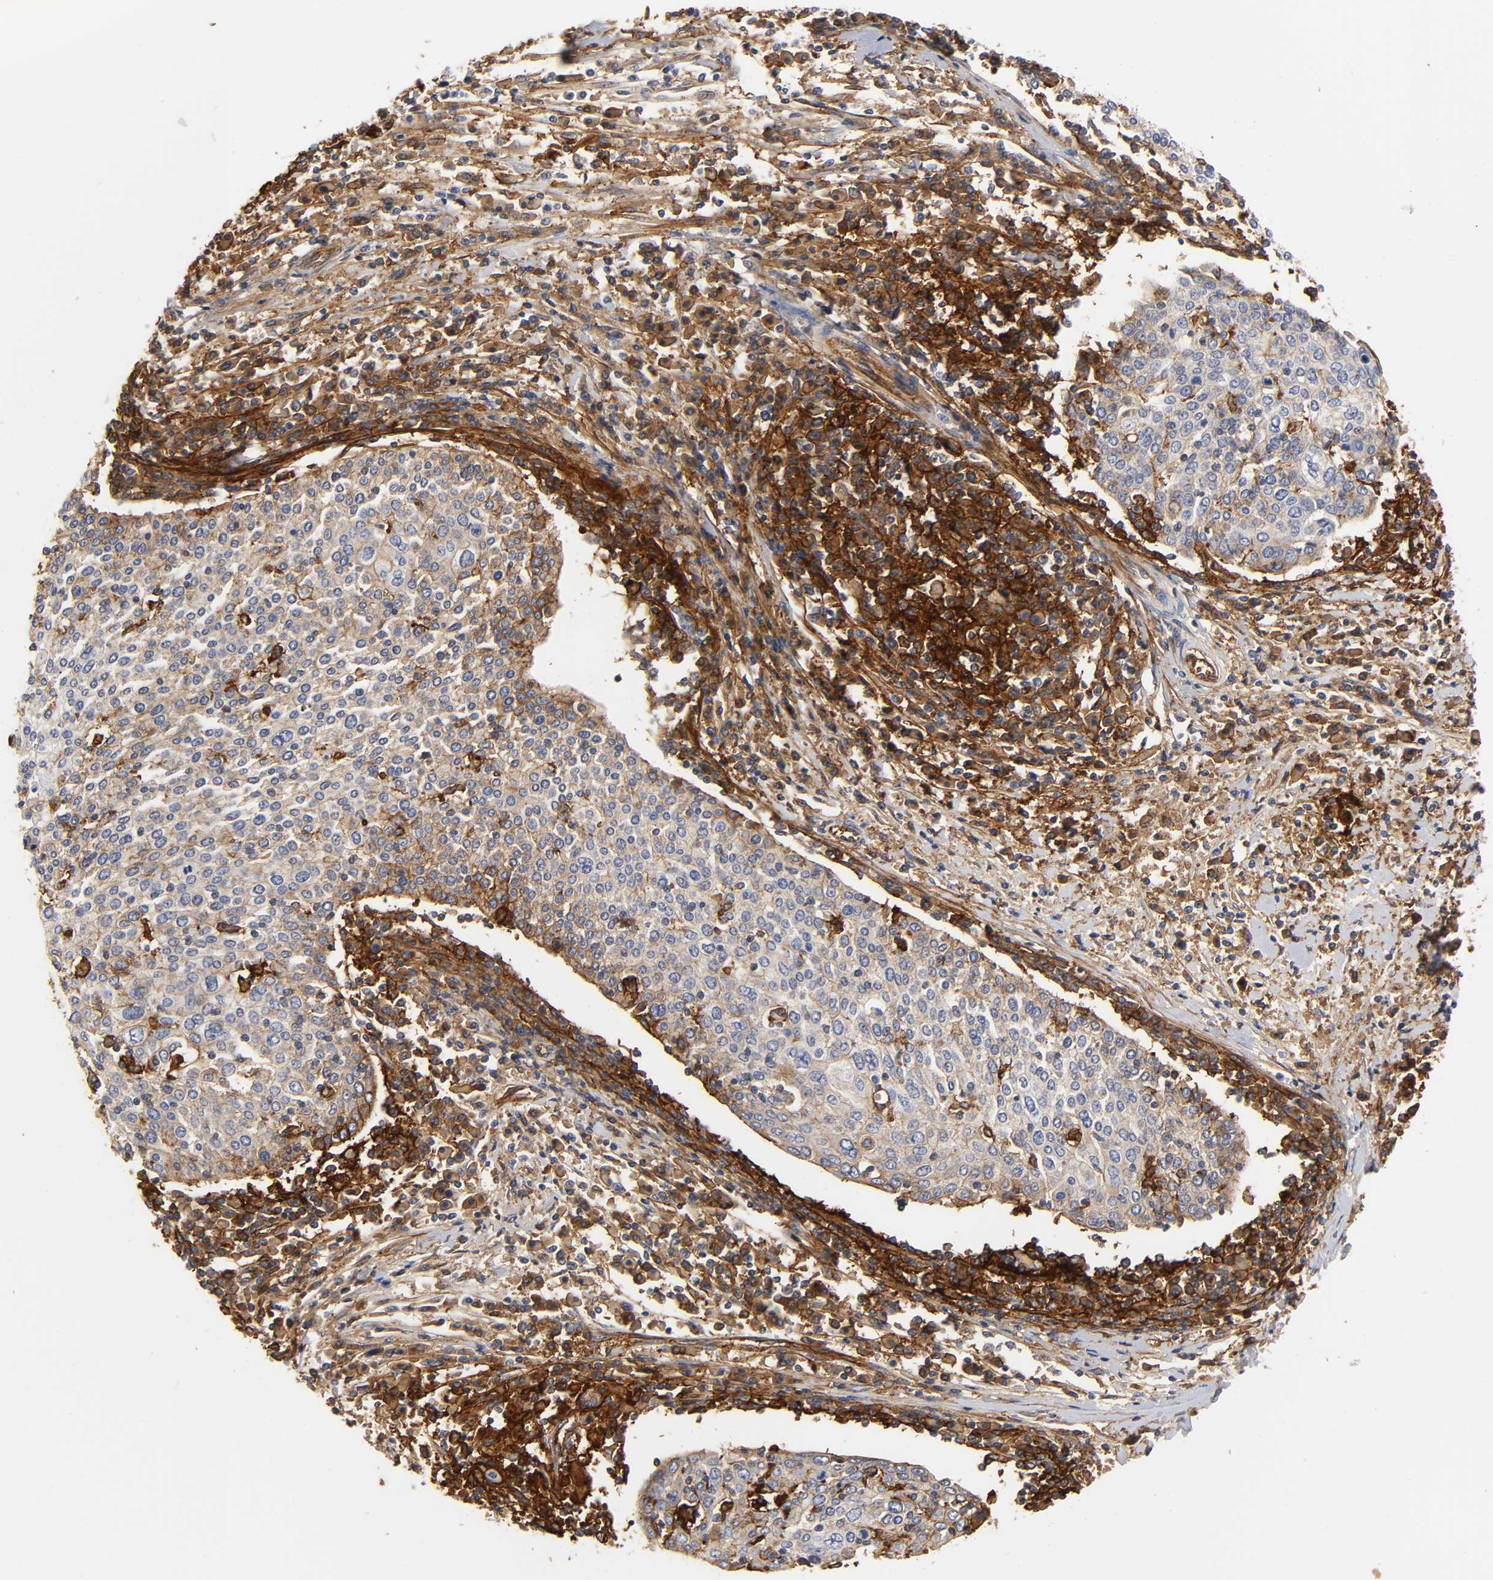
{"staining": {"intensity": "strong", "quantity": ">75%", "location": "cytoplasmic/membranous"}, "tissue": "cervical cancer", "cell_type": "Tumor cells", "image_type": "cancer", "snomed": [{"axis": "morphology", "description": "Squamous cell carcinoma, NOS"}, {"axis": "topography", "description": "Cervix"}], "caption": "Immunohistochemical staining of squamous cell carcinoma (cervical) demonstrates high levels of strong cytoplasmic/membranous protein staining in about >75% of tumor cells. (DAB IHC with brightfield microscopy, high magnification).", "gene": "ICAM1", "patient": {"sex": "female", "age": 40}}